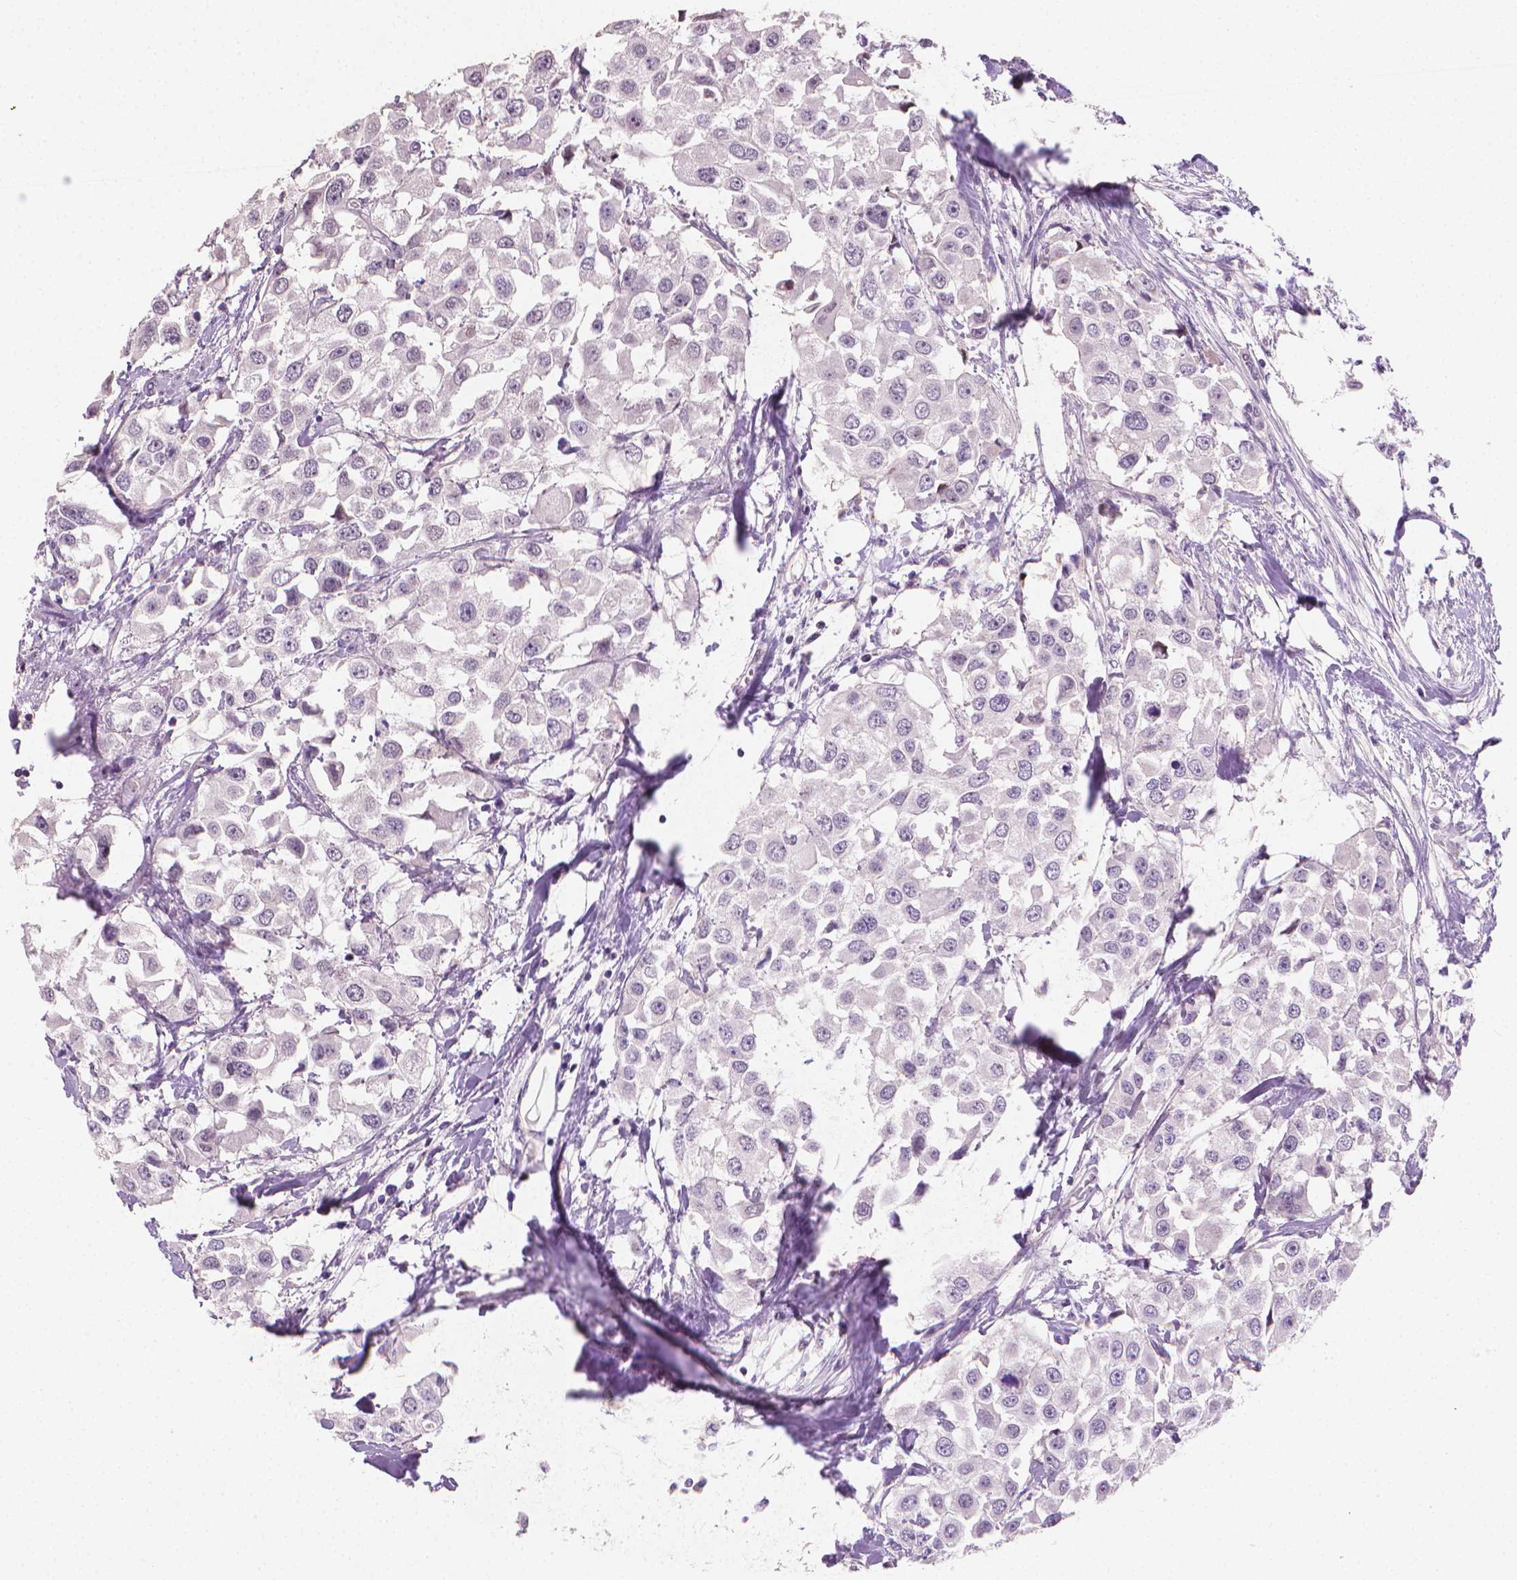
{"staining": {"intensity": "negative", "quantity": "none", "location": "none"}, "tissue": "urothelial cancer", "cell_type": "Tumor cells", "image_type": "cancer", "snomed": [{"axis": "morphology", "description": "Urothelial carcinoma, High grade"}, {"axis": "topography", "description": "Urinary bladder"}], "caption": "There is no significant expression in tumor cells of urothelial cancer.", "gene": "CLXN", "patient": {"sex": "female", "age": 64}}